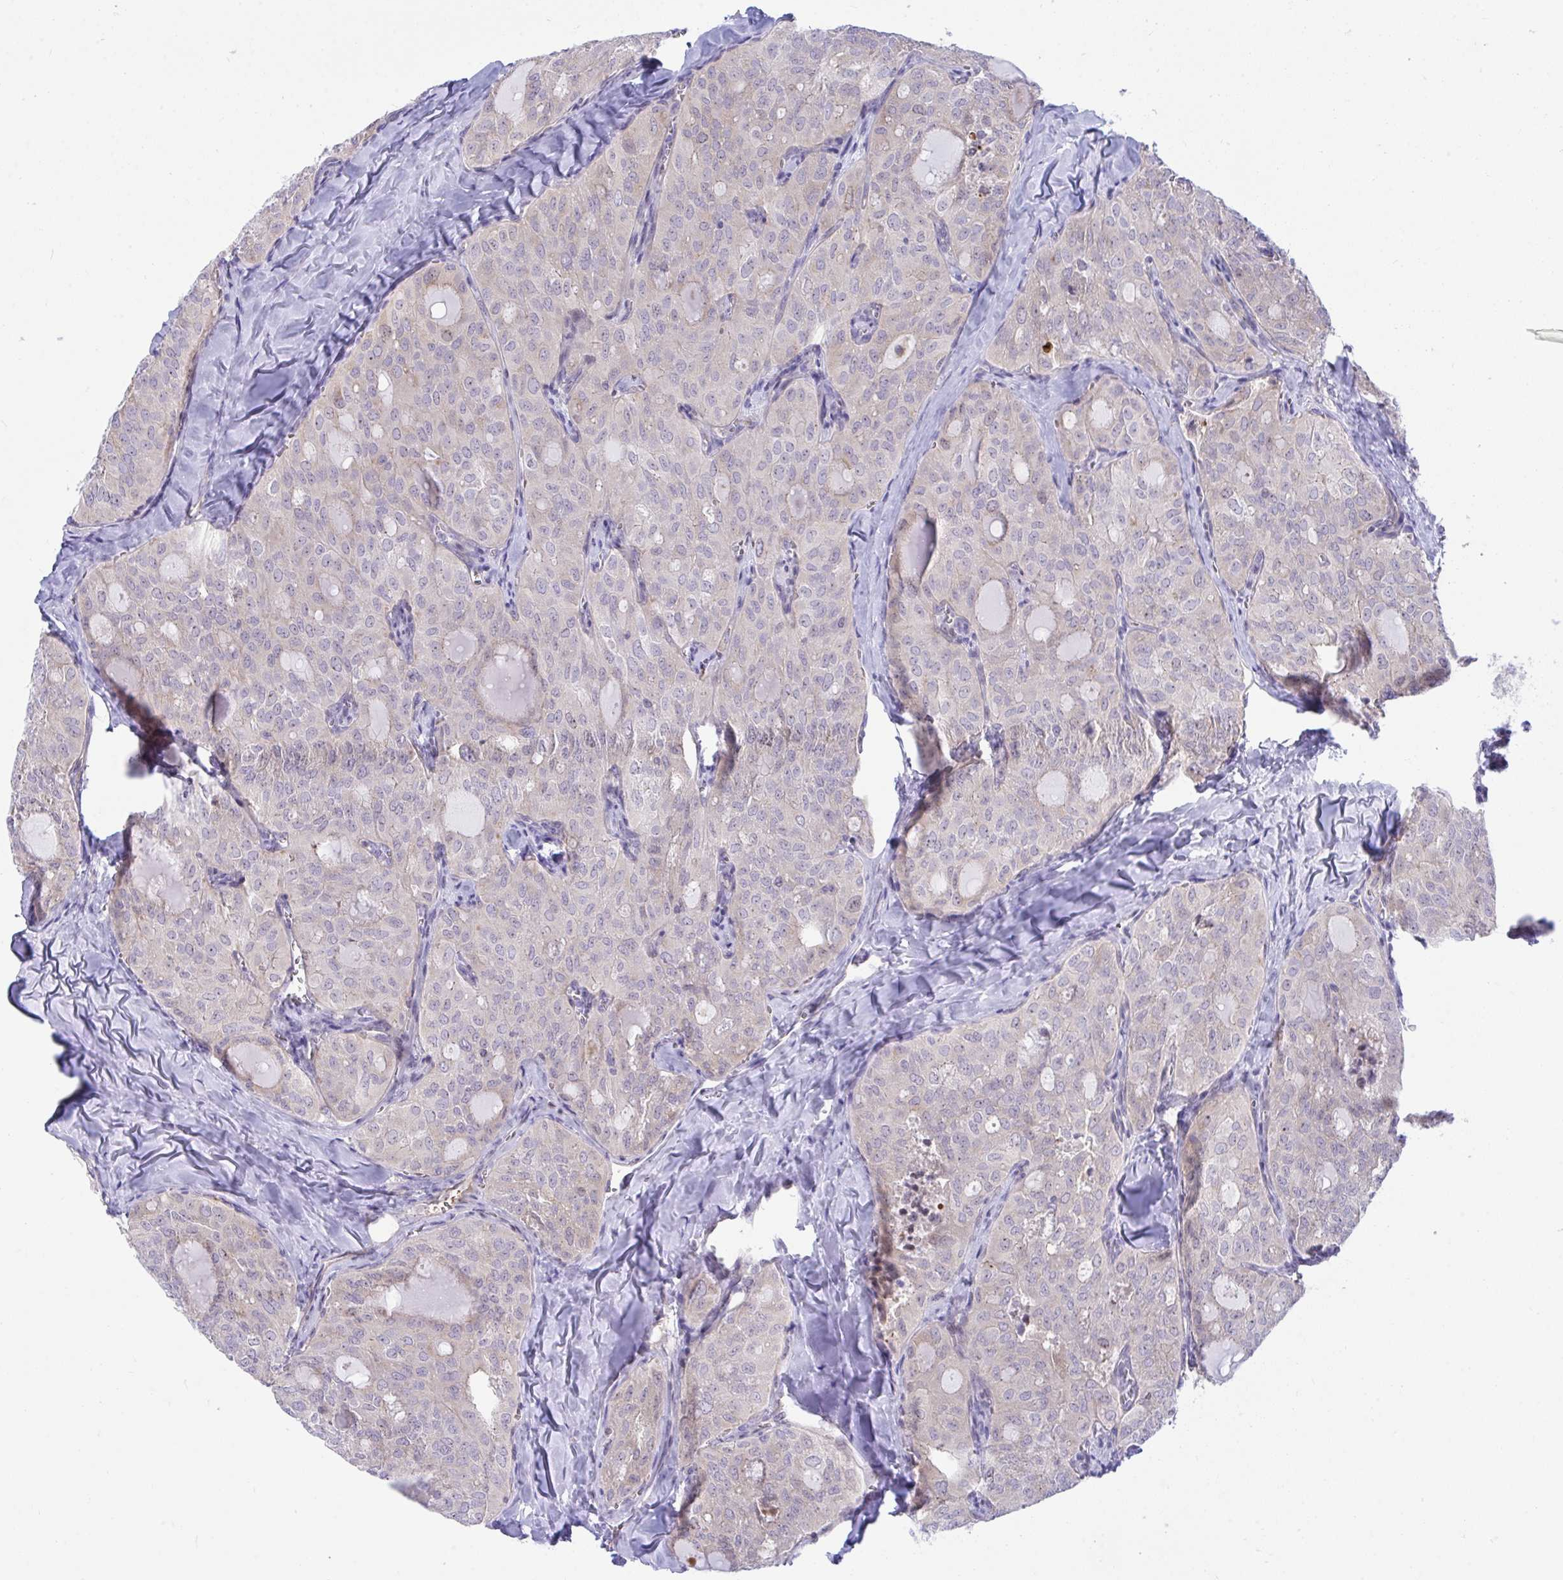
{"staining": {"intensity": "weak", "quantity": "<25%", "location": "cytoplasmic/membranous"}, "tissue": "thyroid cancer", "cell_type": "Tumor cells", "image_type": "cancer", "snomed": [{"axis": "morphology", "description": "Follicular adenoma carcinoma, NOS"}, {"axis": "topography", "description": "Thyroid gland"}], "caption": "Immunohistochemistry (IHC) photomicrograph of neoplastic tissue: follicular adenoma carcinoma (thyroid) stained with DAB displays no significant protein expression in tumor cells.", "gene": "CENPQ", "patient": {"sex": "male", "age": 75}}